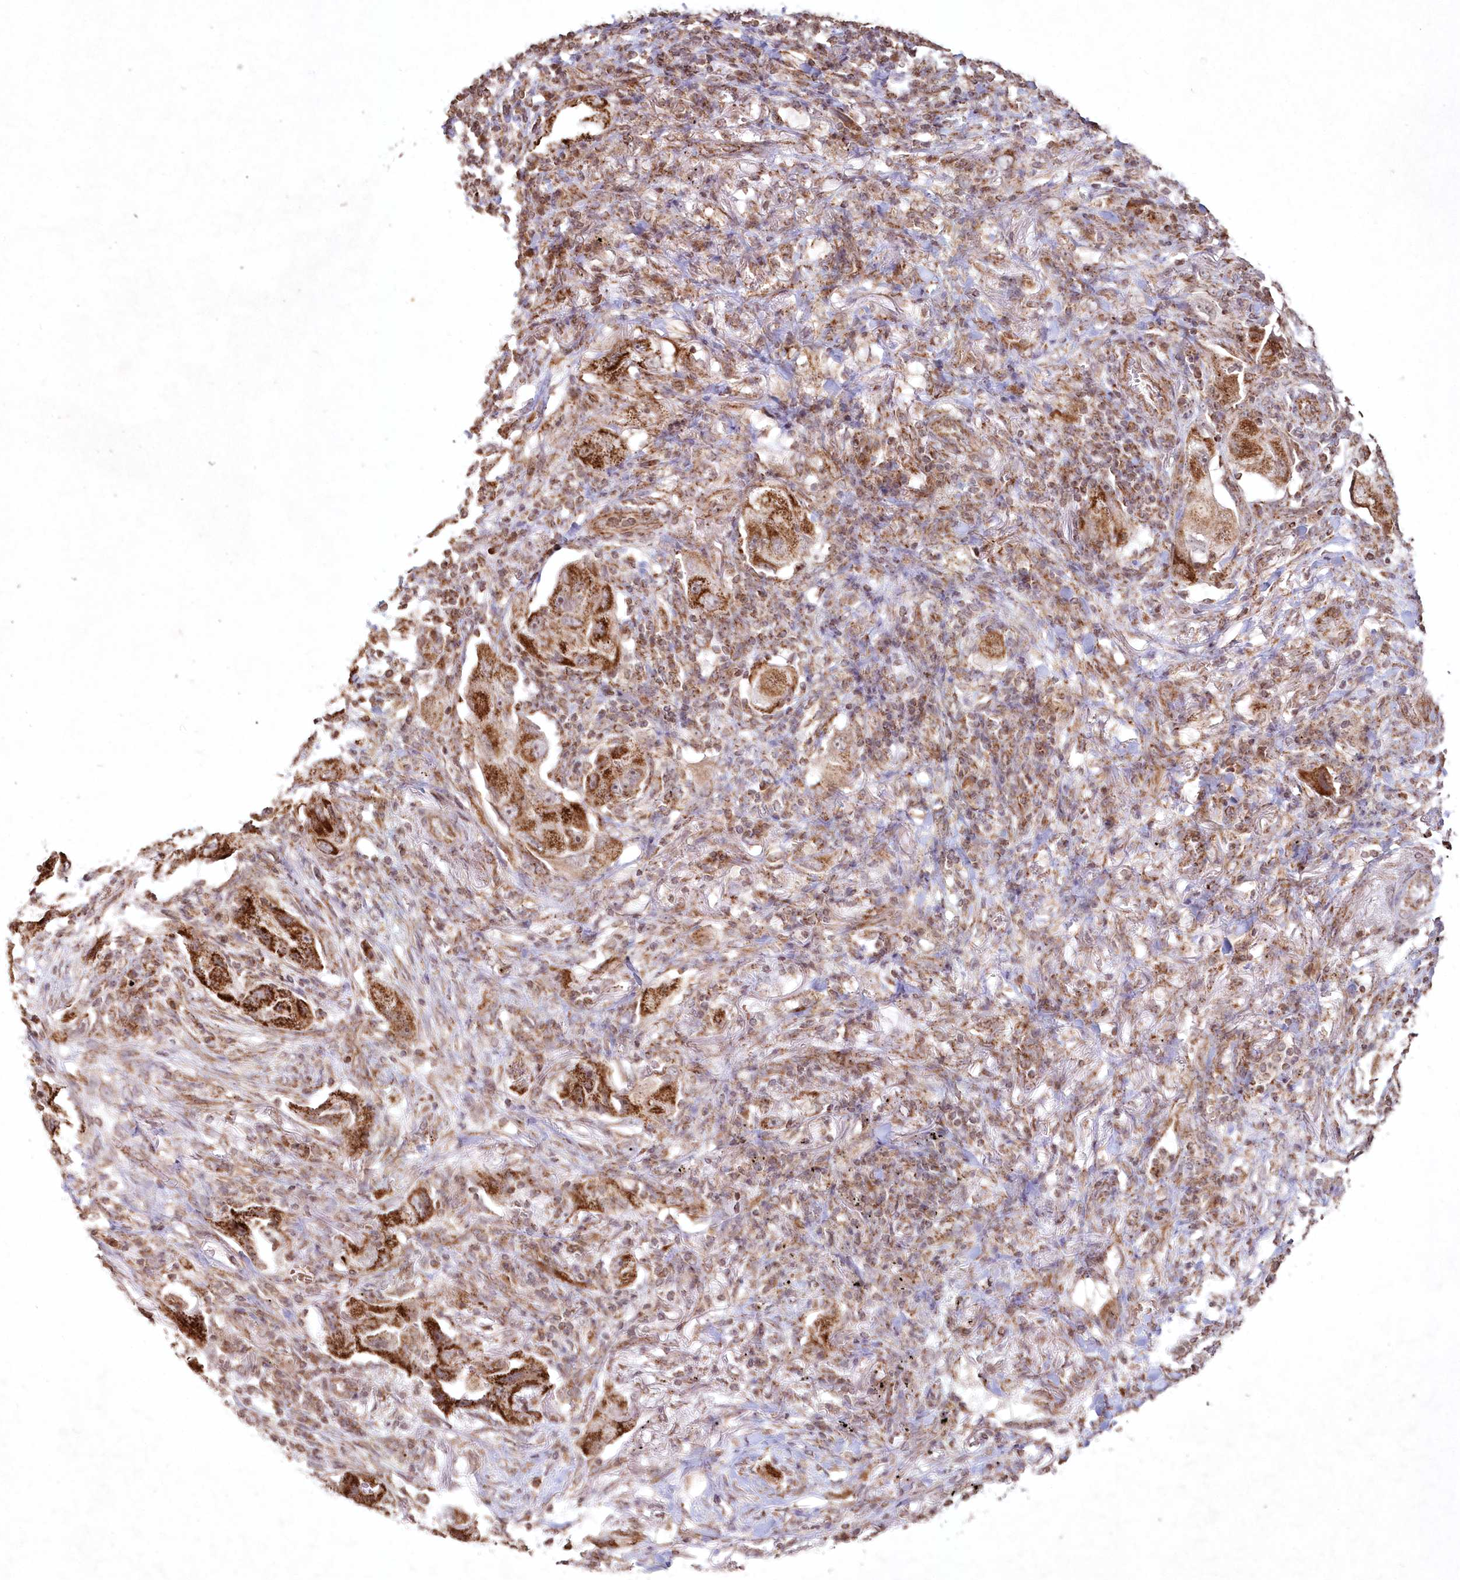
{"staining": {"intensity": "strong", "quantity": ">75%", "location": "cytoplasmic/membranous"}, "tissue": "lung cancer", "cell_type": "Tumor cells", "image_type": "cancer", "snomed": [{"axis": "morphology", "description": "Adenocarcinoma, NOS"}, {"axis": "topography", "description": "Lung"}], "caption": "A brown stain shows strong cytoplasmic/membranous expression of a protein in human lung adenocarcinoma tumor cells.", "gene": "LRPPRC", "patient": {"sex": "female", "age": 65}}